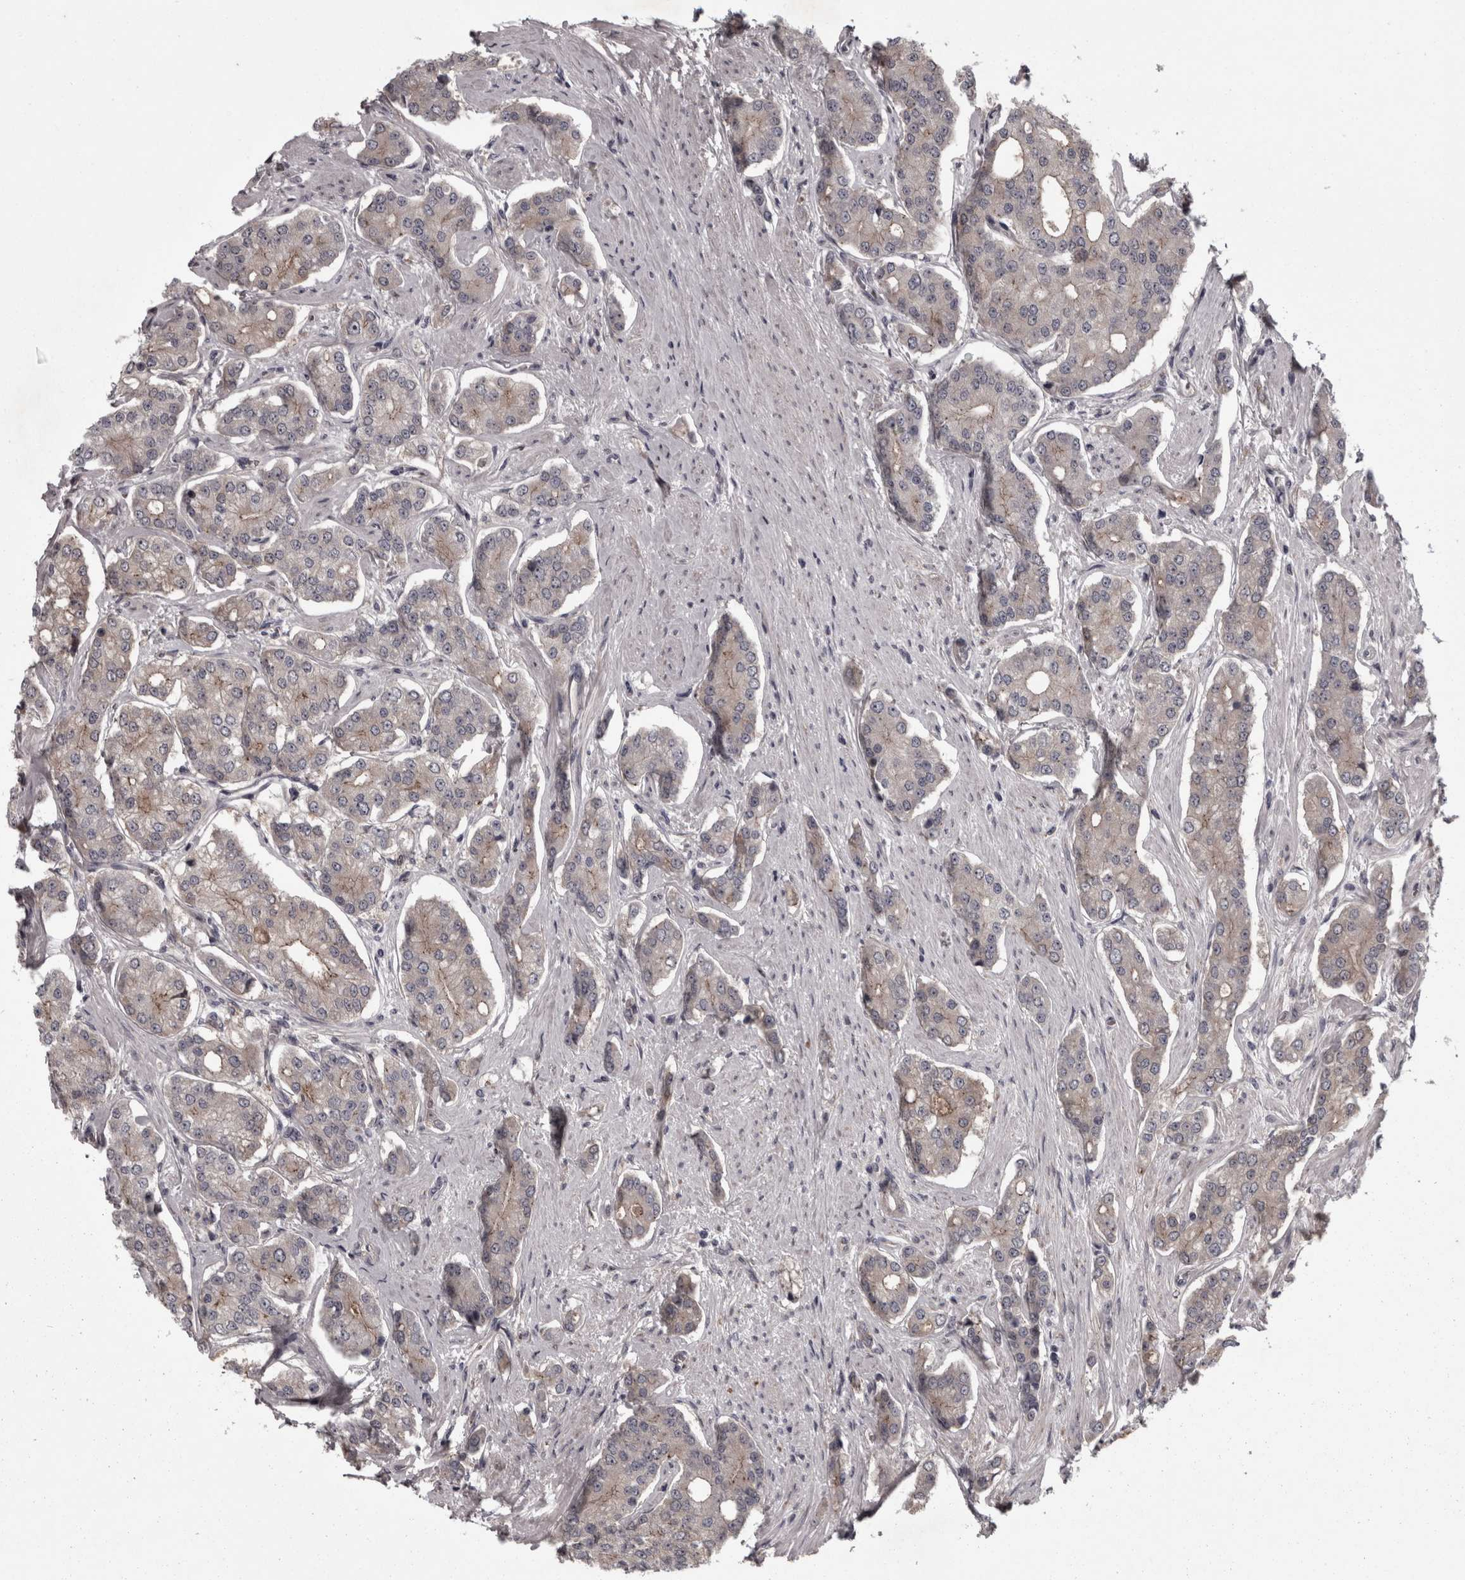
{"staining": {"intensity": "weak", "quantity": "<25%", "location": "cytoplasmic/membranous"}, "tissue": "prostate cancer", "cell_type": "Tumor cells", "image_type": "cancer", "snomed": [{"axis": "morphology", "description": "Adenocarcinoma, High grade"}, {"axis": "topography", "description": "Prostate"}], "caption": "Tumor cells show no significant protein expression in prostate cancer (high-grade adenocarcinoma).", "gene": "PCDH17", "patient": {"sex": "male", "age": 71}}